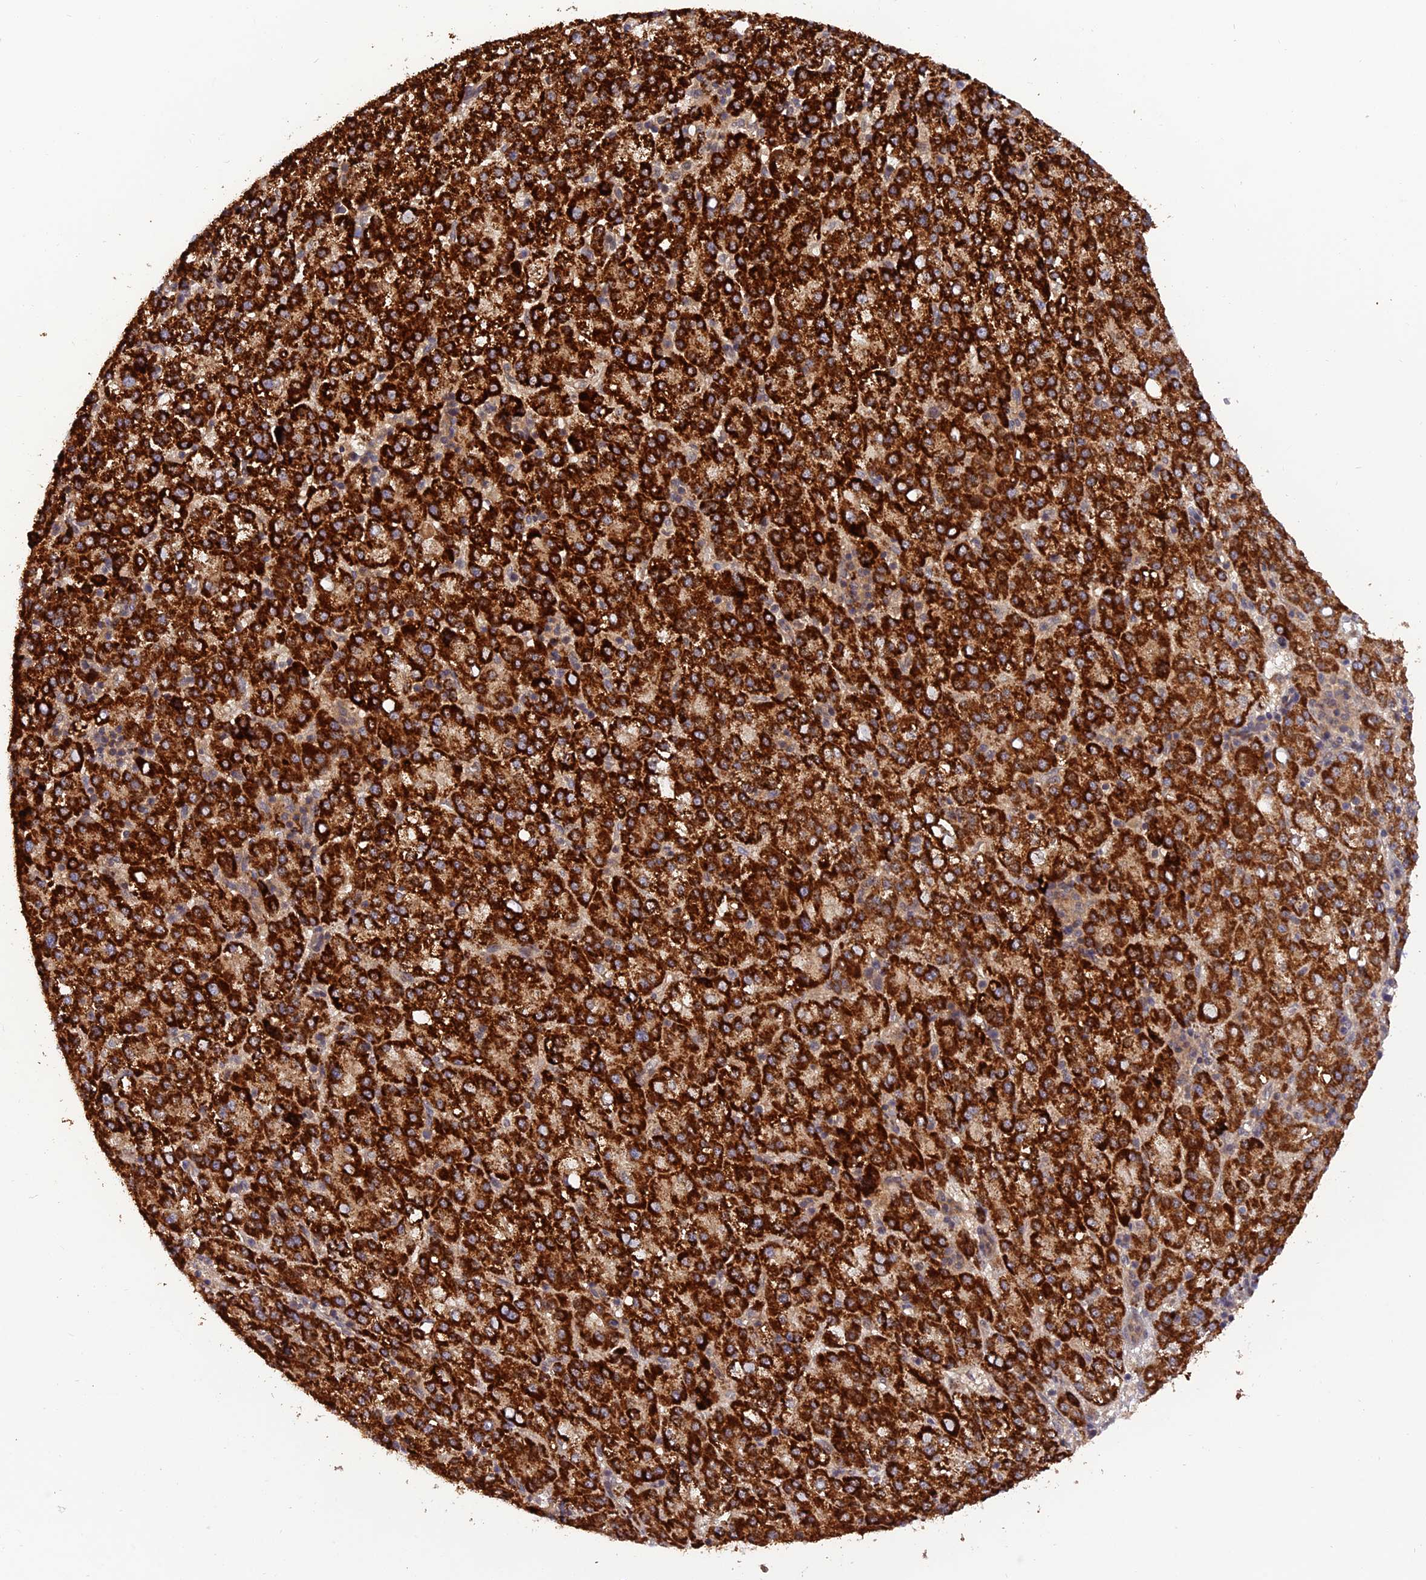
{"staining": {"intensity": "strong", "quantity": ">75%", "location": "cytoplasmic/membranous"}, "tissue": "liver cancer", "cell_type": "Tumor cells", "image_type": "cancer", "snomed": [{"axis": "morphology", "description": "Carcinoma, Hepatocellular, NOS"}, {"axis": "topography", "description": "Liver"}], "caption": "Strong cytoplasmic/membranous positivity for a protein is appreciated in about >75% of tumor cells of liver cancer (hepatocellular carcinoma) using IHC.", "gene": "REV1", "patient": {"sex": "female", "age": 58}}